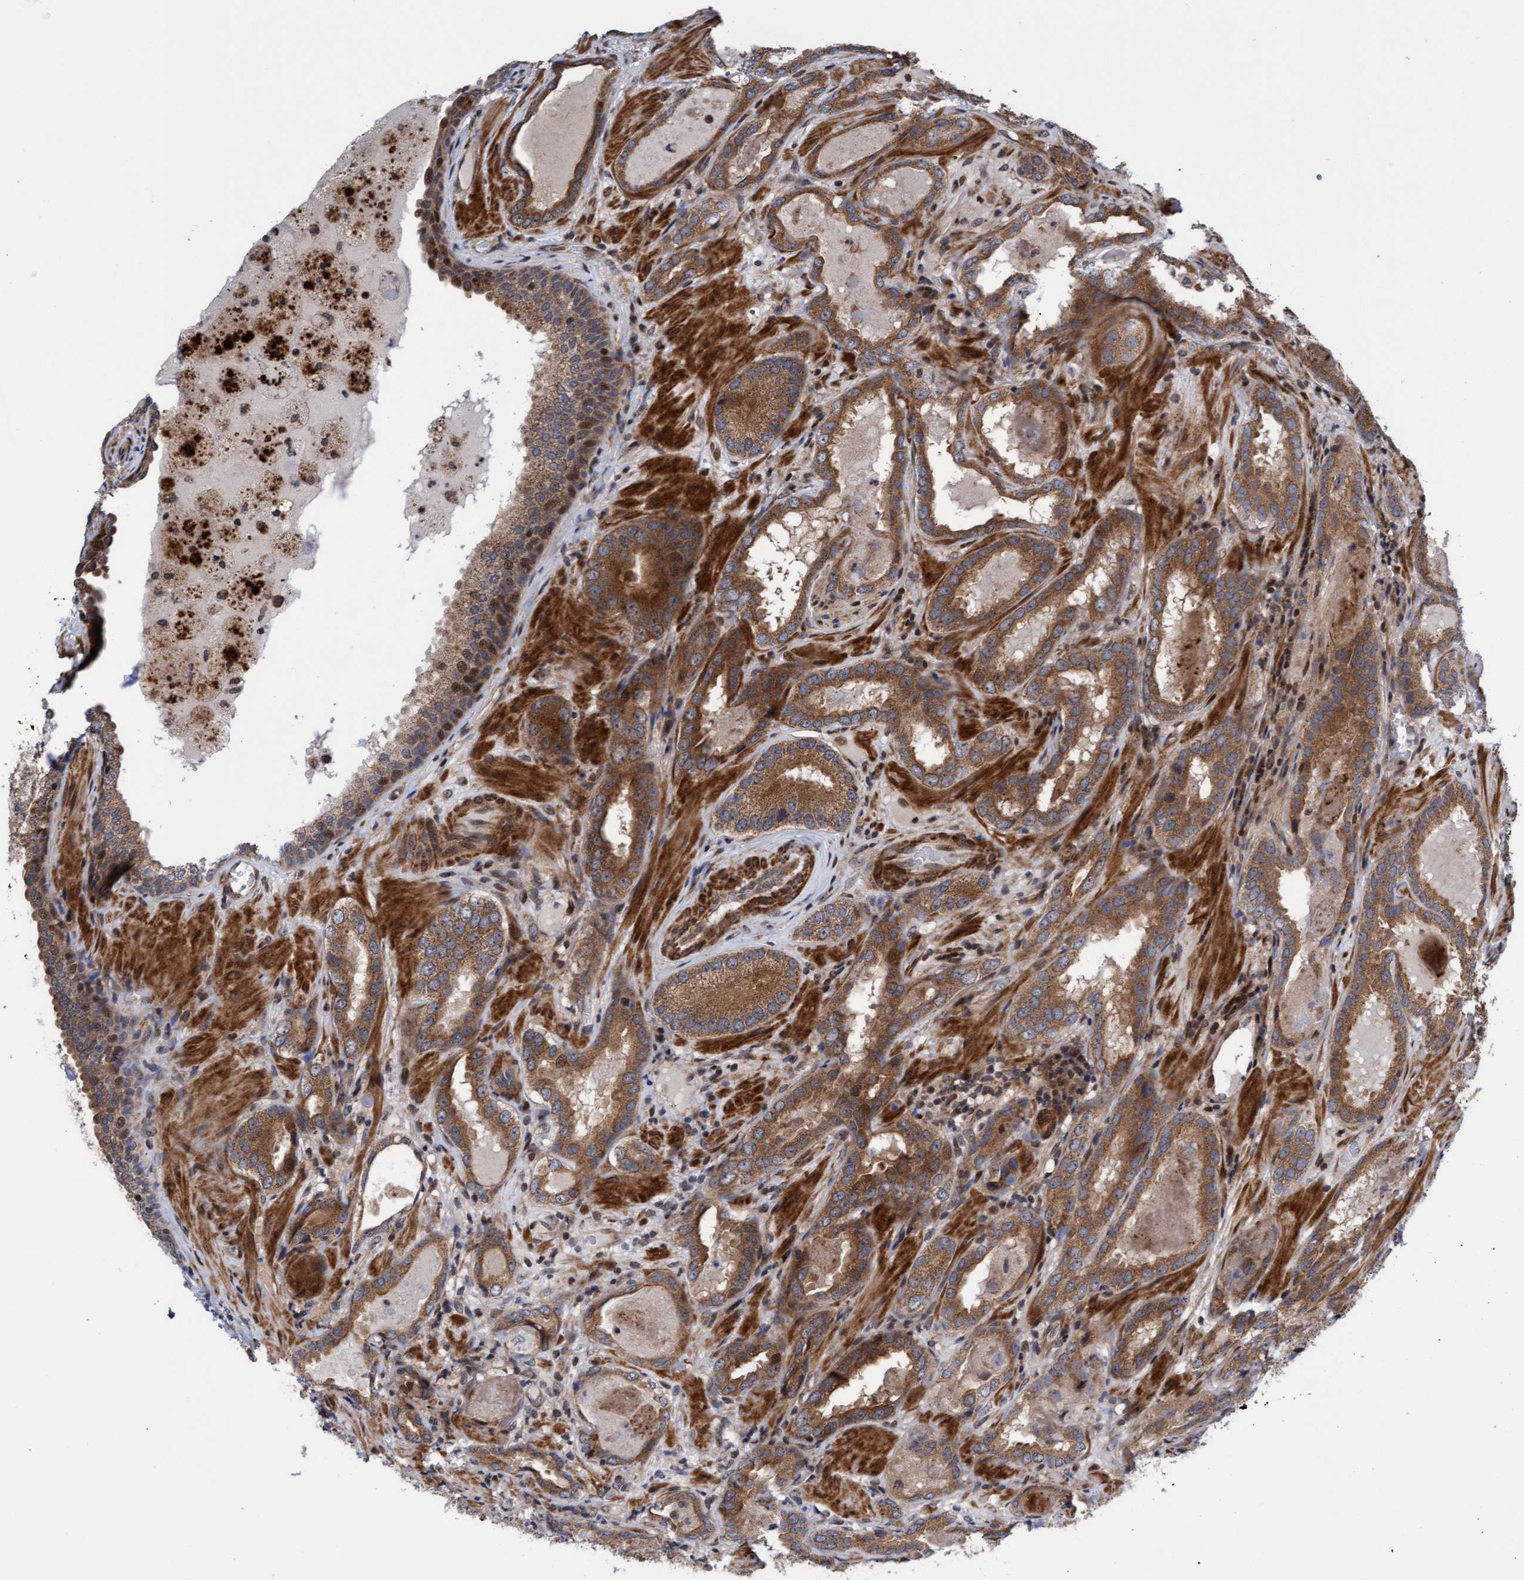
{"staining": {"intensity": "moderate", "quantity": ">75%", "location": "cytoplasmic/membranous"}, "tissue": "prostate cancer", "cell_type": "Tumor cells", "image_type": "cancer", "snomed": [{"axis": "morphology", "description": "Adenocarcinoma, Low grade"}, {"axis": "topography", "description": "Prostate"}], "caption": "Moderate cytoplasmic/membranous positivity is identified in about >75% of tumor cells in adenocarcinoma (low-grade) (prostate). (brown staining indicates protein expression, while blue staining denotes nuclei).", "gene": "ITFG1", "patient": {"sex": "male", "age": 51}}